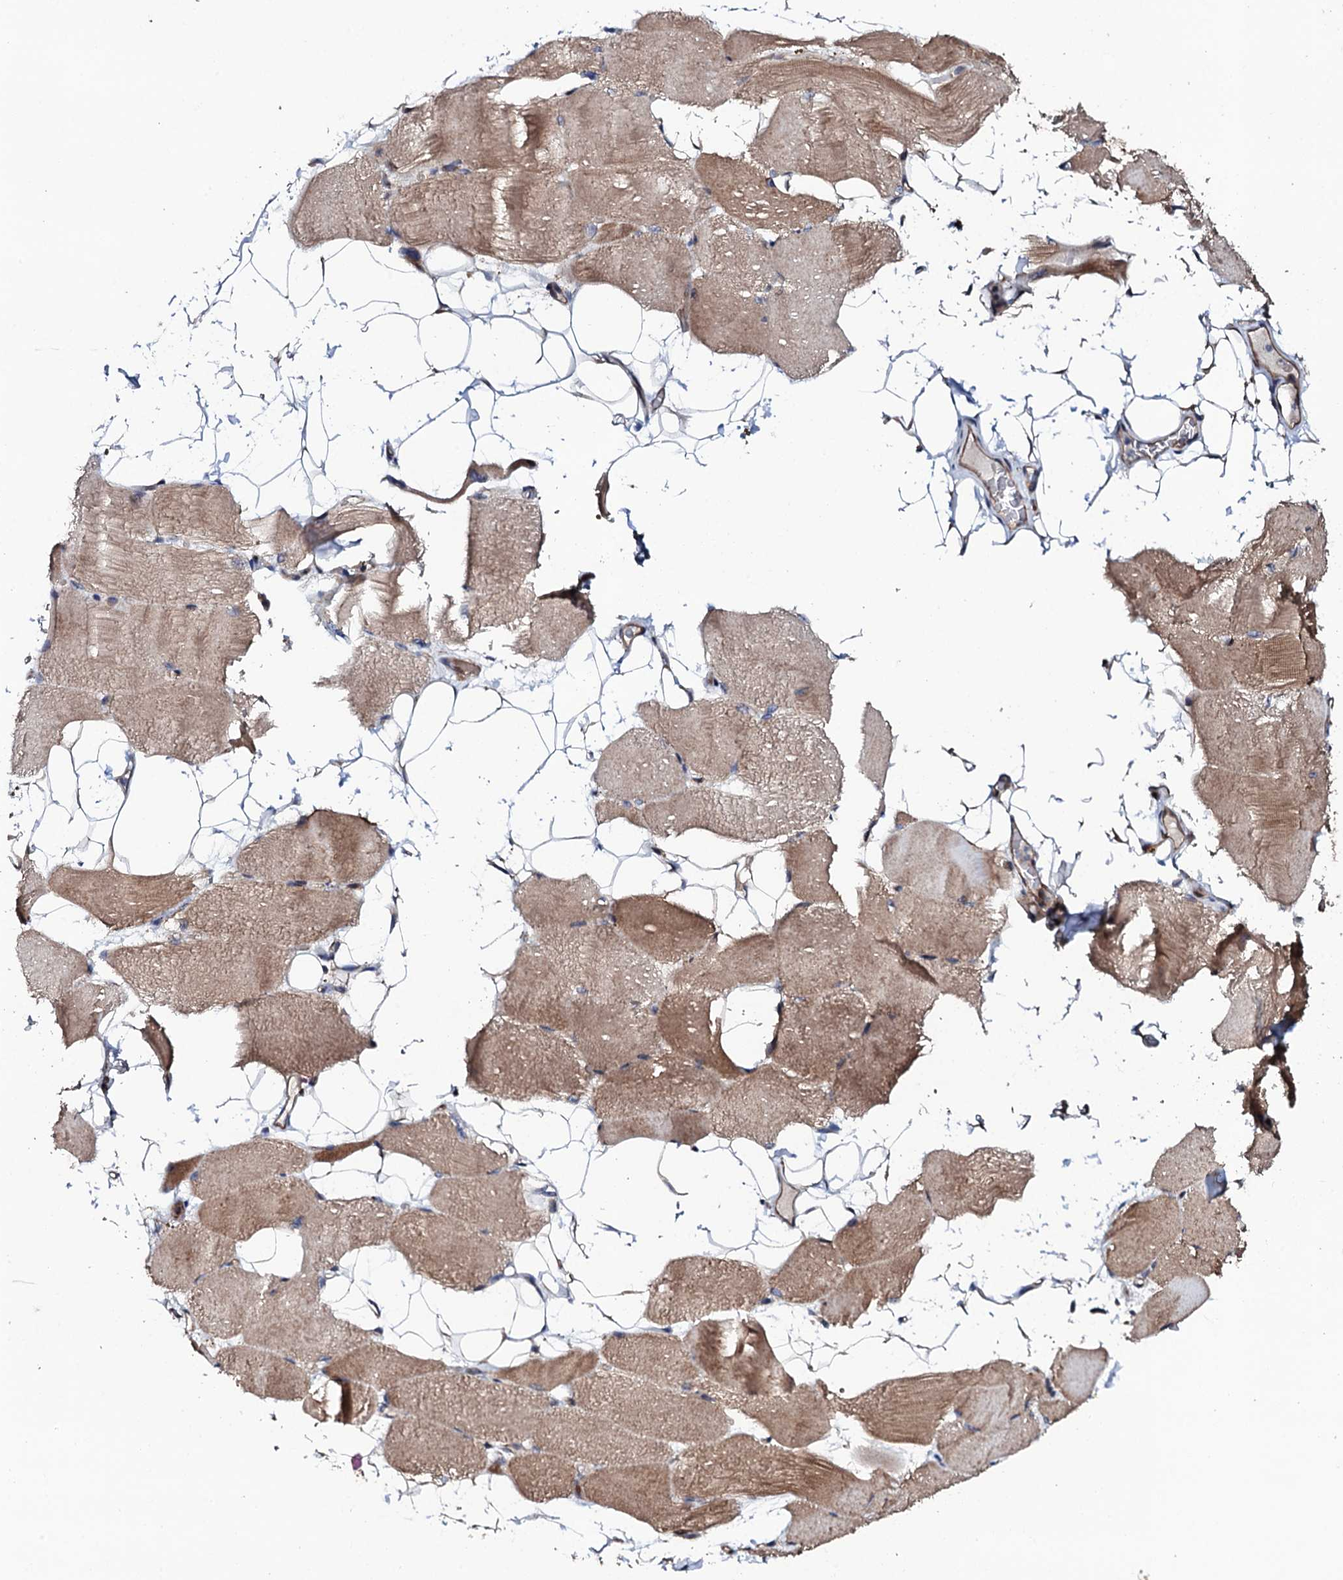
{"staining": {"intensity": "moderate", "quantity": ">75%", "location": "cytoplasmic/membranous"}, "tissue": "skeletal muscle", "cell_type": "Myocytes", "image_type": "normal", "snomed": [{"axis": "morphology", "description": "Normal tissue, NOS"}, {"axis": "topography", "description": "Skeletal muscle"}, {"axis": "topography", "description": "Parathyroid gland"}], "caption": "Immunohistochemistry (IHC) image of normal skeletal muscle: skeletal muscle stained using immunohistochemistry (IHC) demonstrates medium levels of moderate protein expression localized specifically in the cytoplasmic/membranous of myocytes, appearing as a cytoplasmic/membranous brown color.", "gene": "CIAO2A", "patient": {"sex": "female", "age": 37}}